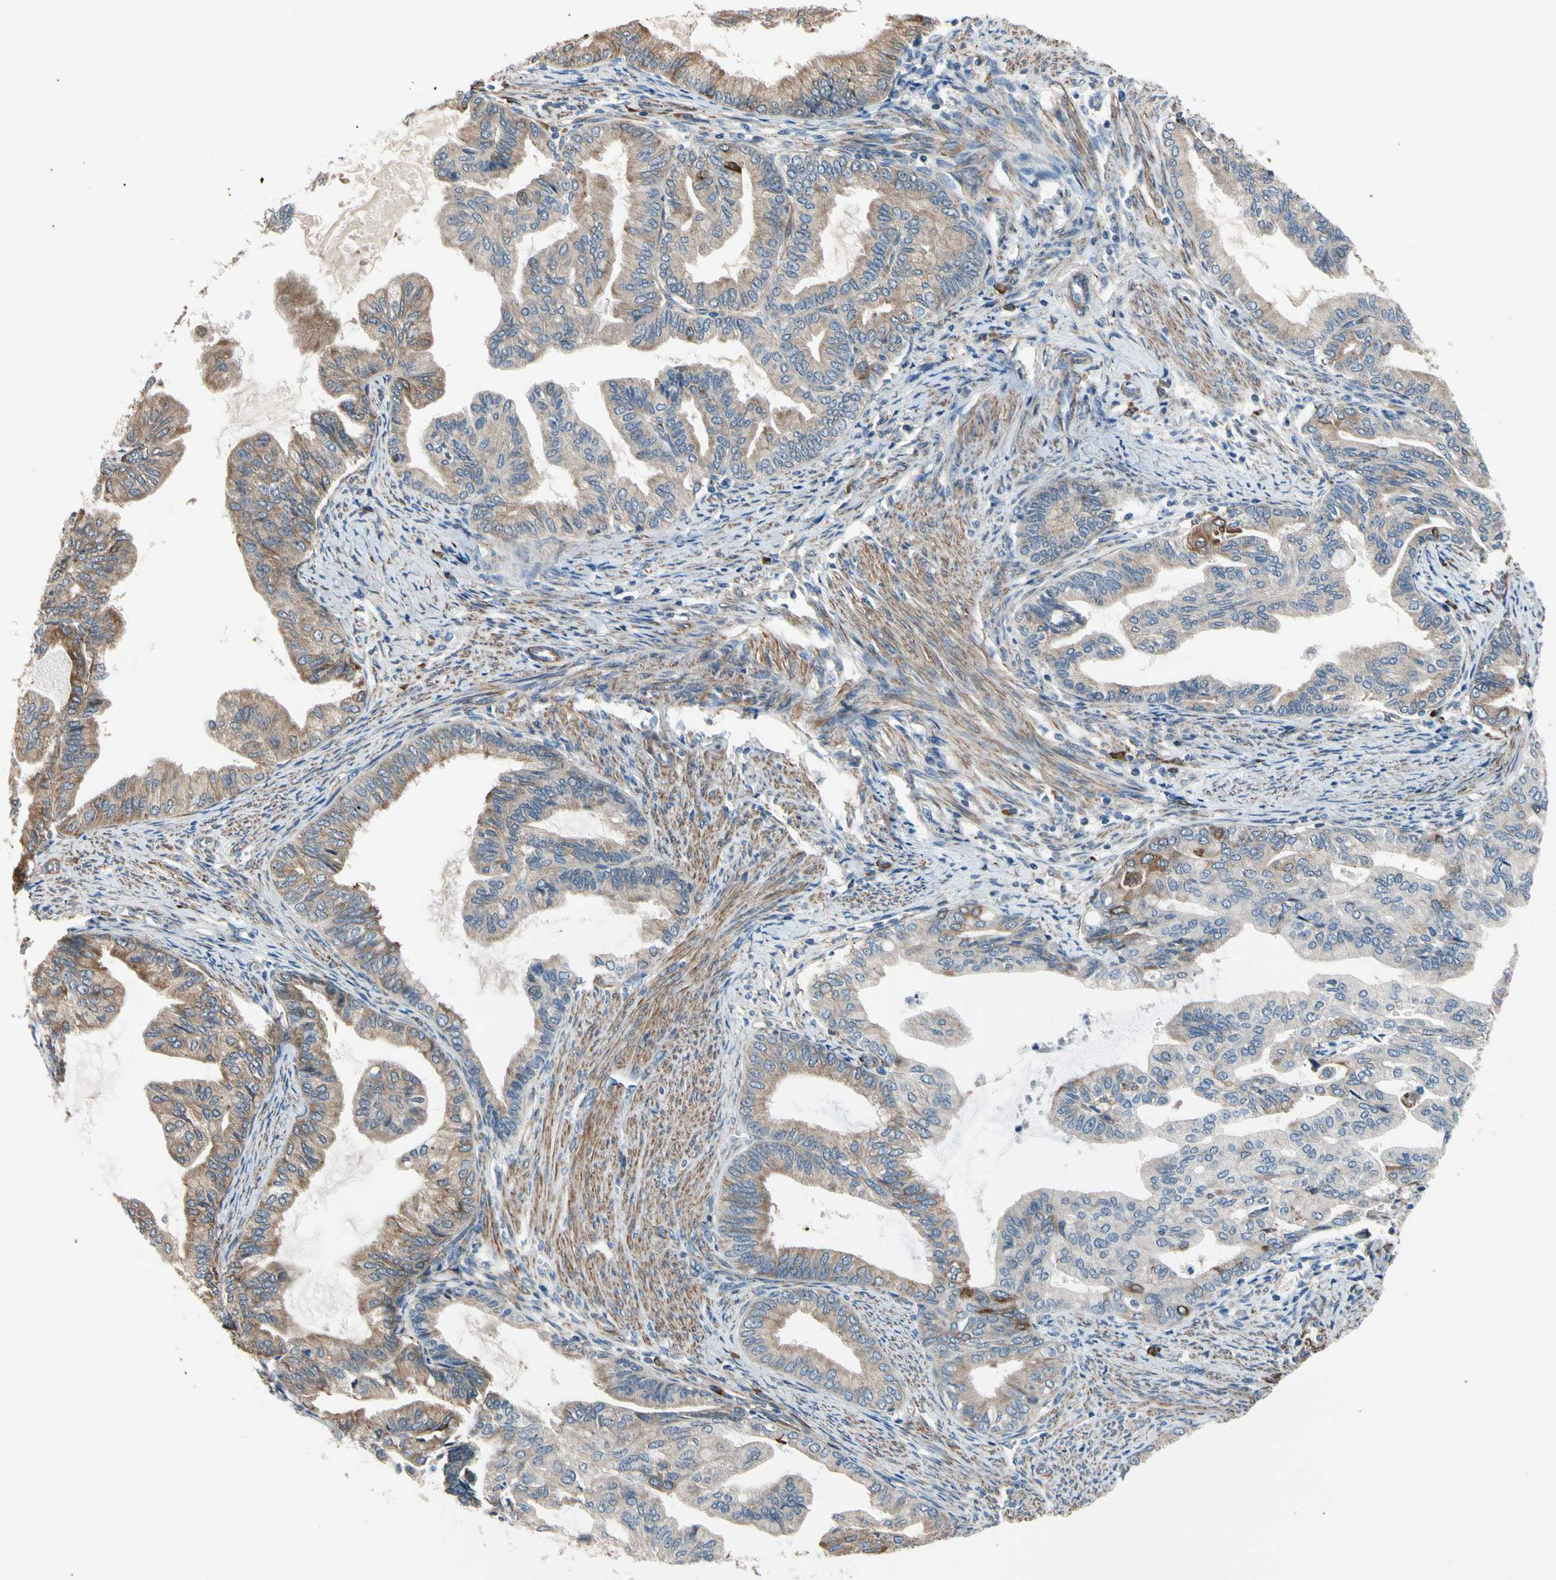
{"staining": {"intensity": "strong", "quantity": ">75%", "location": "cytoplasmic/membranous"}, "tissue": "endometrial cancer", "cell_type": "Tumor cells", "image_type": "cancer", "snomed": [{"axis": "morphology", "description": "Adenocarcinoma, NOS"}, {"axis": "topography", "description": "Endometrium"}], "caption": "Tumor cells show high levels of strong cytoplasmic/membranous expression in about >75% of cells in human endometrial adenocarcinoma. The staining was performed using DAB to visualize the protein expression in brown, while the nuclei were stained in blue with hematoxylin (Magnification: 20x).", "gene": "LIMK2", "patient": {"sex": "female", "age": 86}}